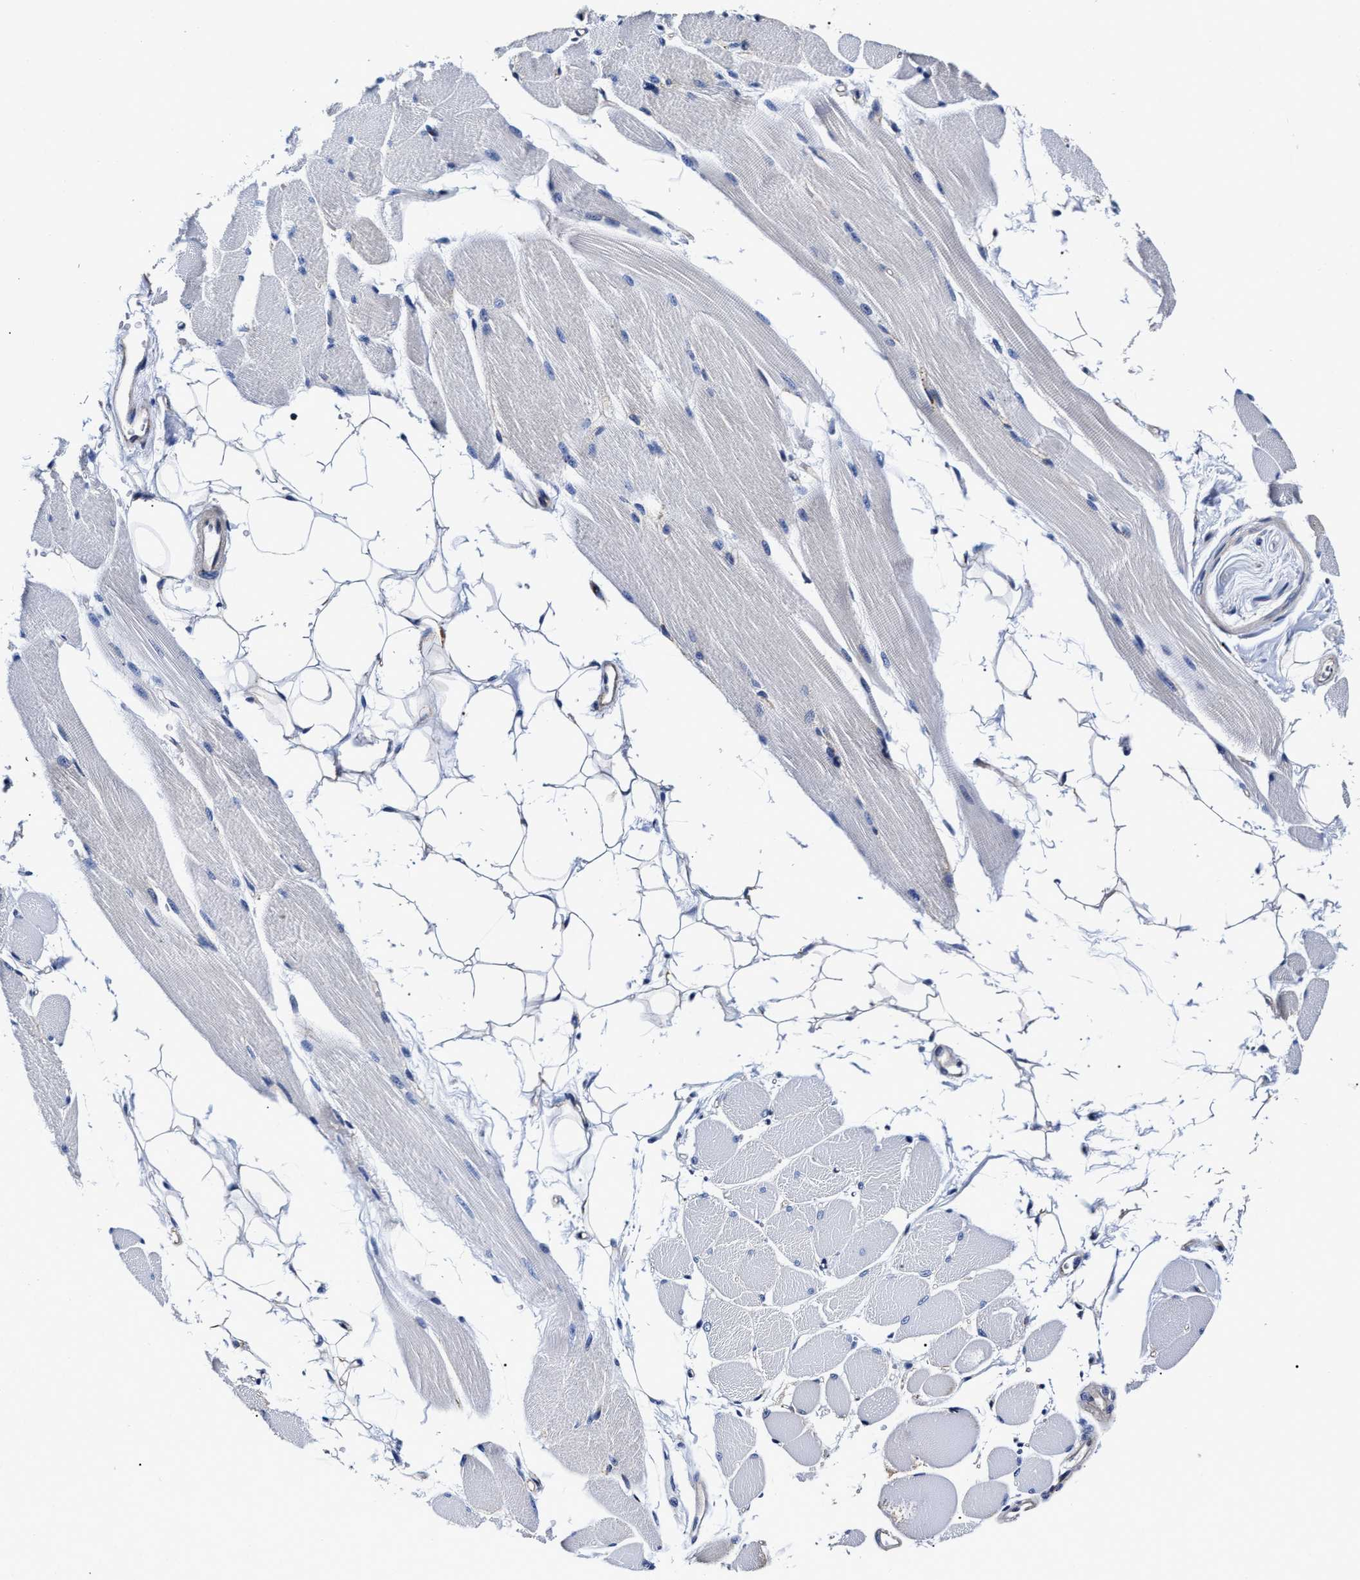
{"staining": {"intensity": "negative", "quantity": "none", "location": "none"}, "tissue": "skeletal muscle", "cell_type": "Myocytes", "image_type": "normal", "snomed": [{"axis": "morphology", "description": "Normal tissue, NOS"}, {"axis": "topography", "description": "Skeletal muscle"}, {"axis": "topography", "description": "Peripheral nerve tissue"}], "caption": "Immunohistochemistry (IHC) of unremarkable skeletal muscle demonstrates no expression in myocytes.", "gene": "HINT2", "patient": {"sex": "female", "age": 84}}